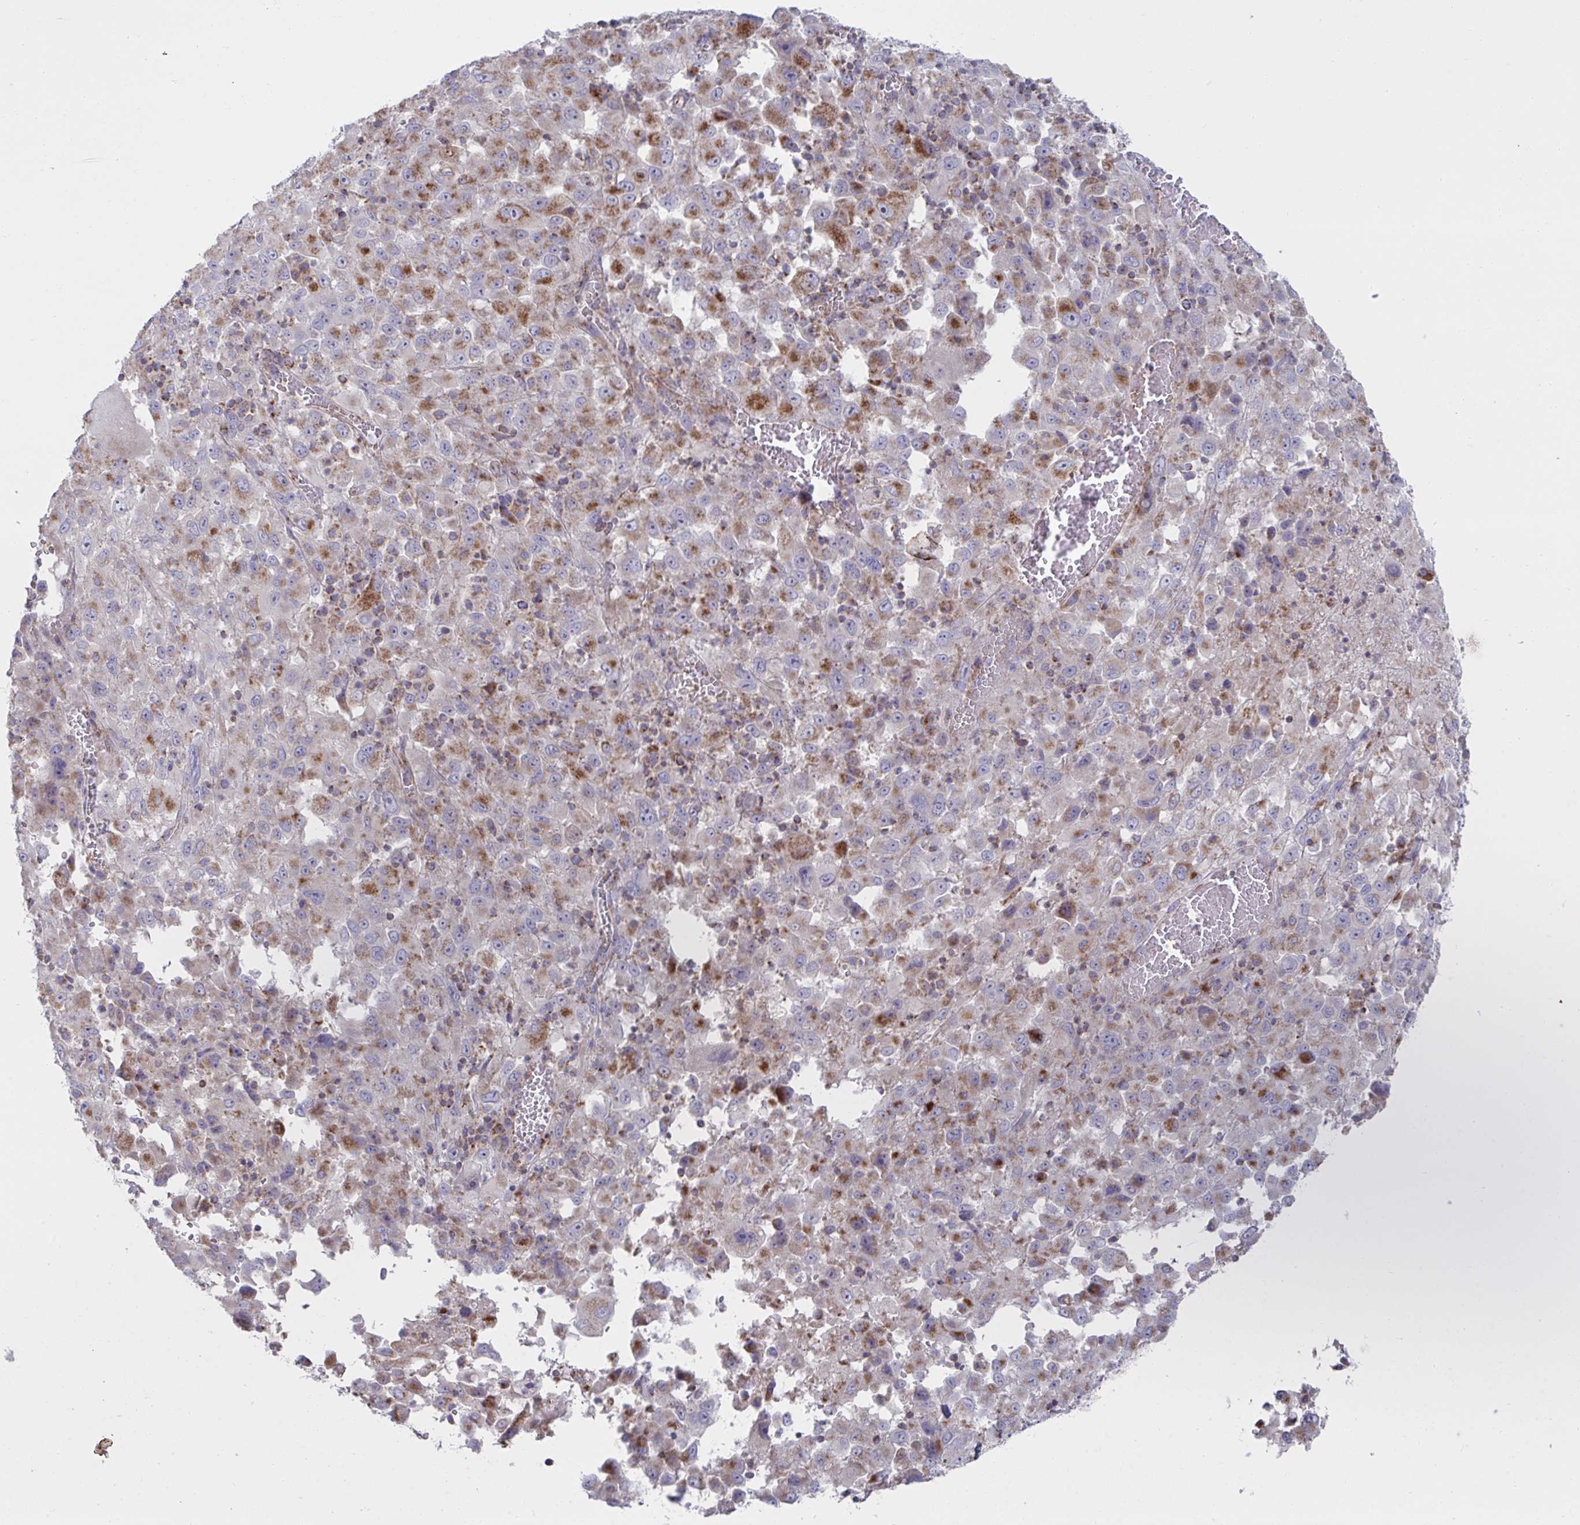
{"staining": {"intensity": "moderate", "quantity": ">75%", "location": "cytoplasmic/membranous"}, "tissue": "melanoma", "cell_type": "Tumor cells", "image_type": "cancer", "snomed": [{"axis": "morphology", "description": "Malignant melanoma, Metastatic site"}, {"axis": "topography", "description": "Soft tissue"}], "caption": "About >75% of tumor cells in human malignant melanoma (metastatic site) exhibit moderate cytoplasmic/membranous protein positivity as visualized by brown immunohistochemical staining.", "gene": "NDUFA7", "patient": {"sex": "male", "age": 50}}